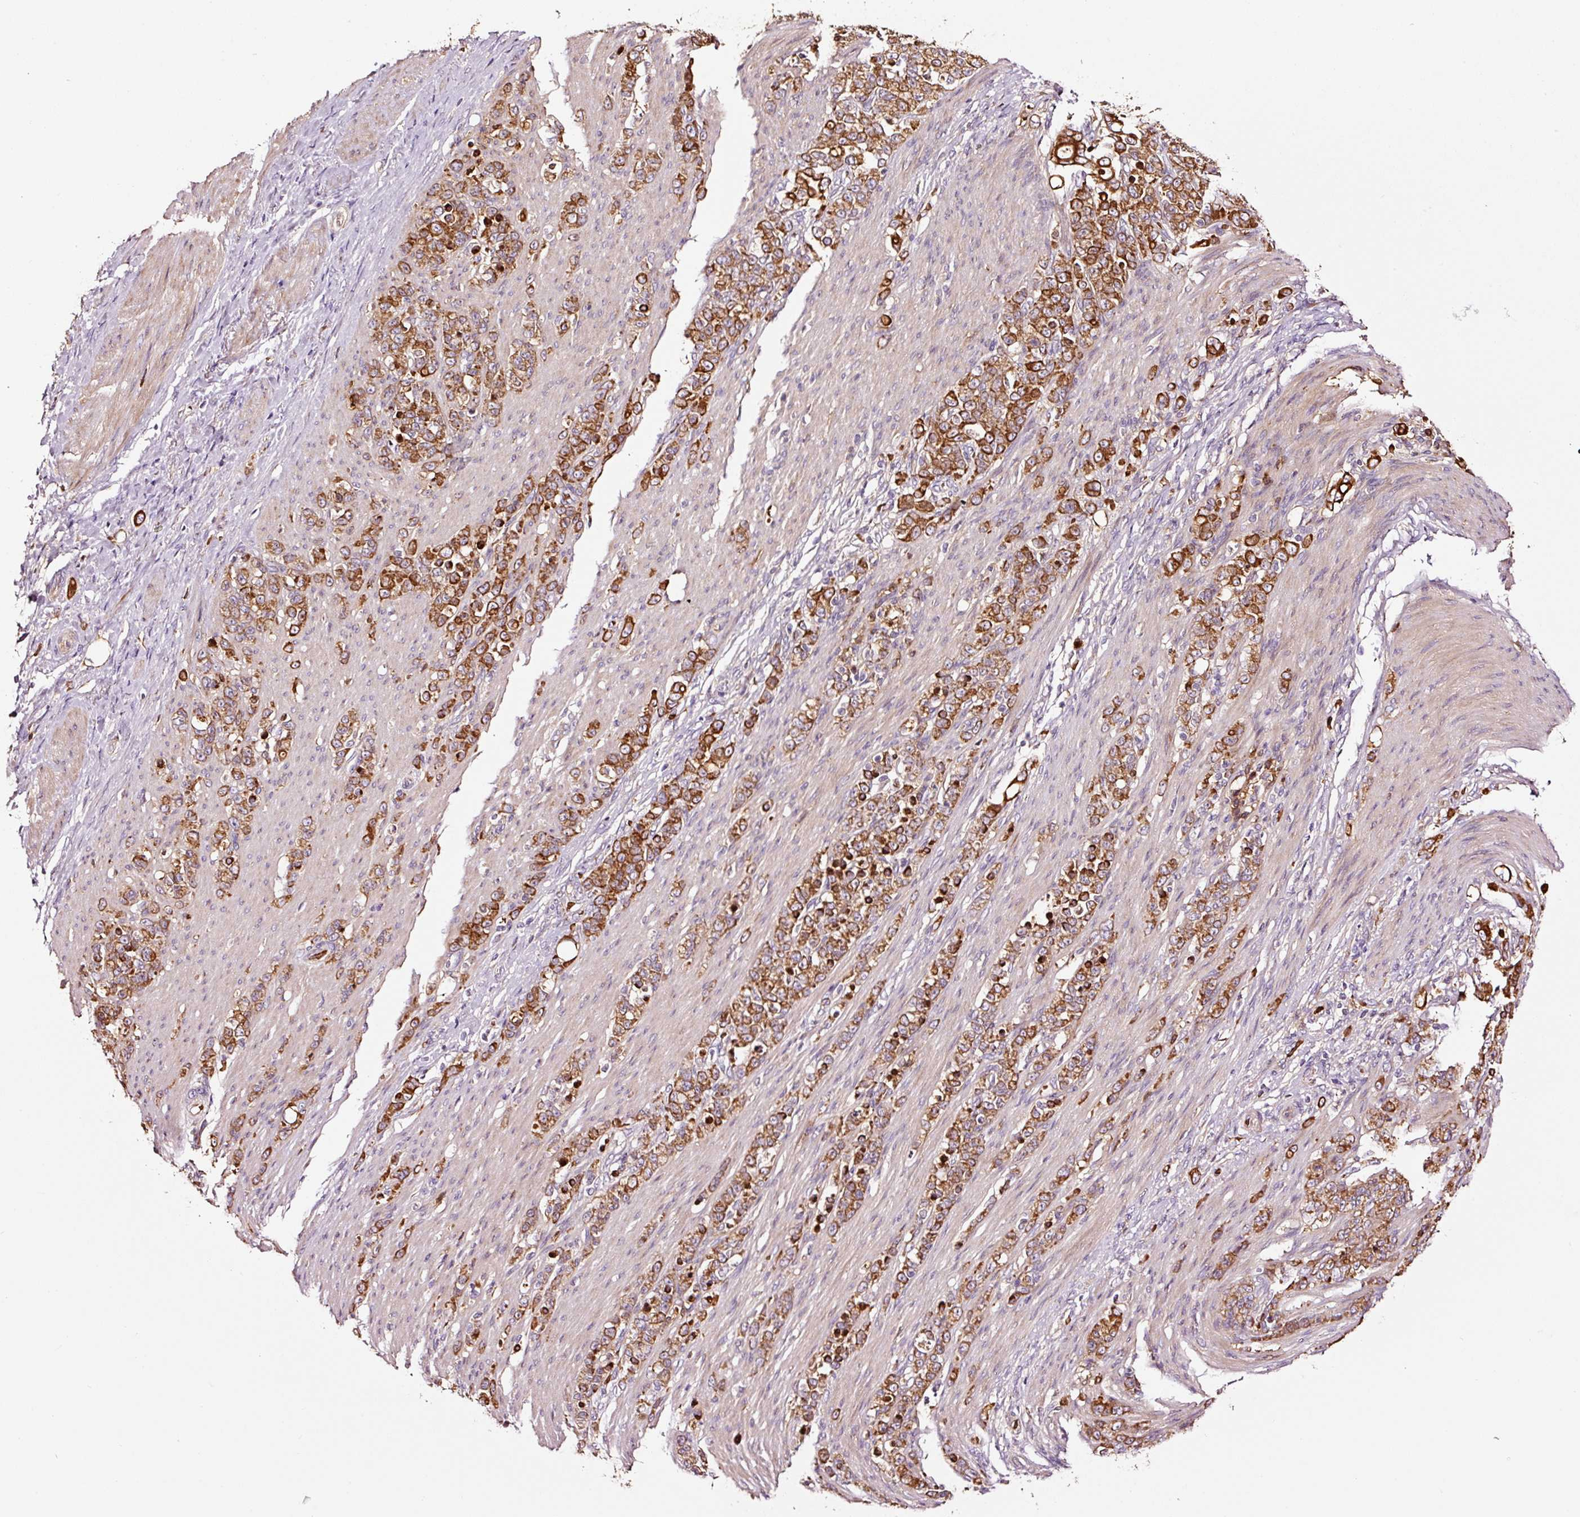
{"staining": {"intensity": "strong", "quantity": ">75%", "location": "cytoplasmic/membranous"}, "tissue": "stomach cancer", "cell_type": "Tumor cells", "image_type": "cancer", "snomed": [{"axis": "morphology", "description": "Adenocarcinoma, NOS"}, {"axis": "topography", "description": "Stomach"}], "caption": "Protein staining by immunohistochemistry demonstrates strong cytoplasmic/membranous positivity in about >75% of tumor cells in stomach cancer.", "gene": "PGLYRP2", "patient": {"sex": "female", "age": 79}}